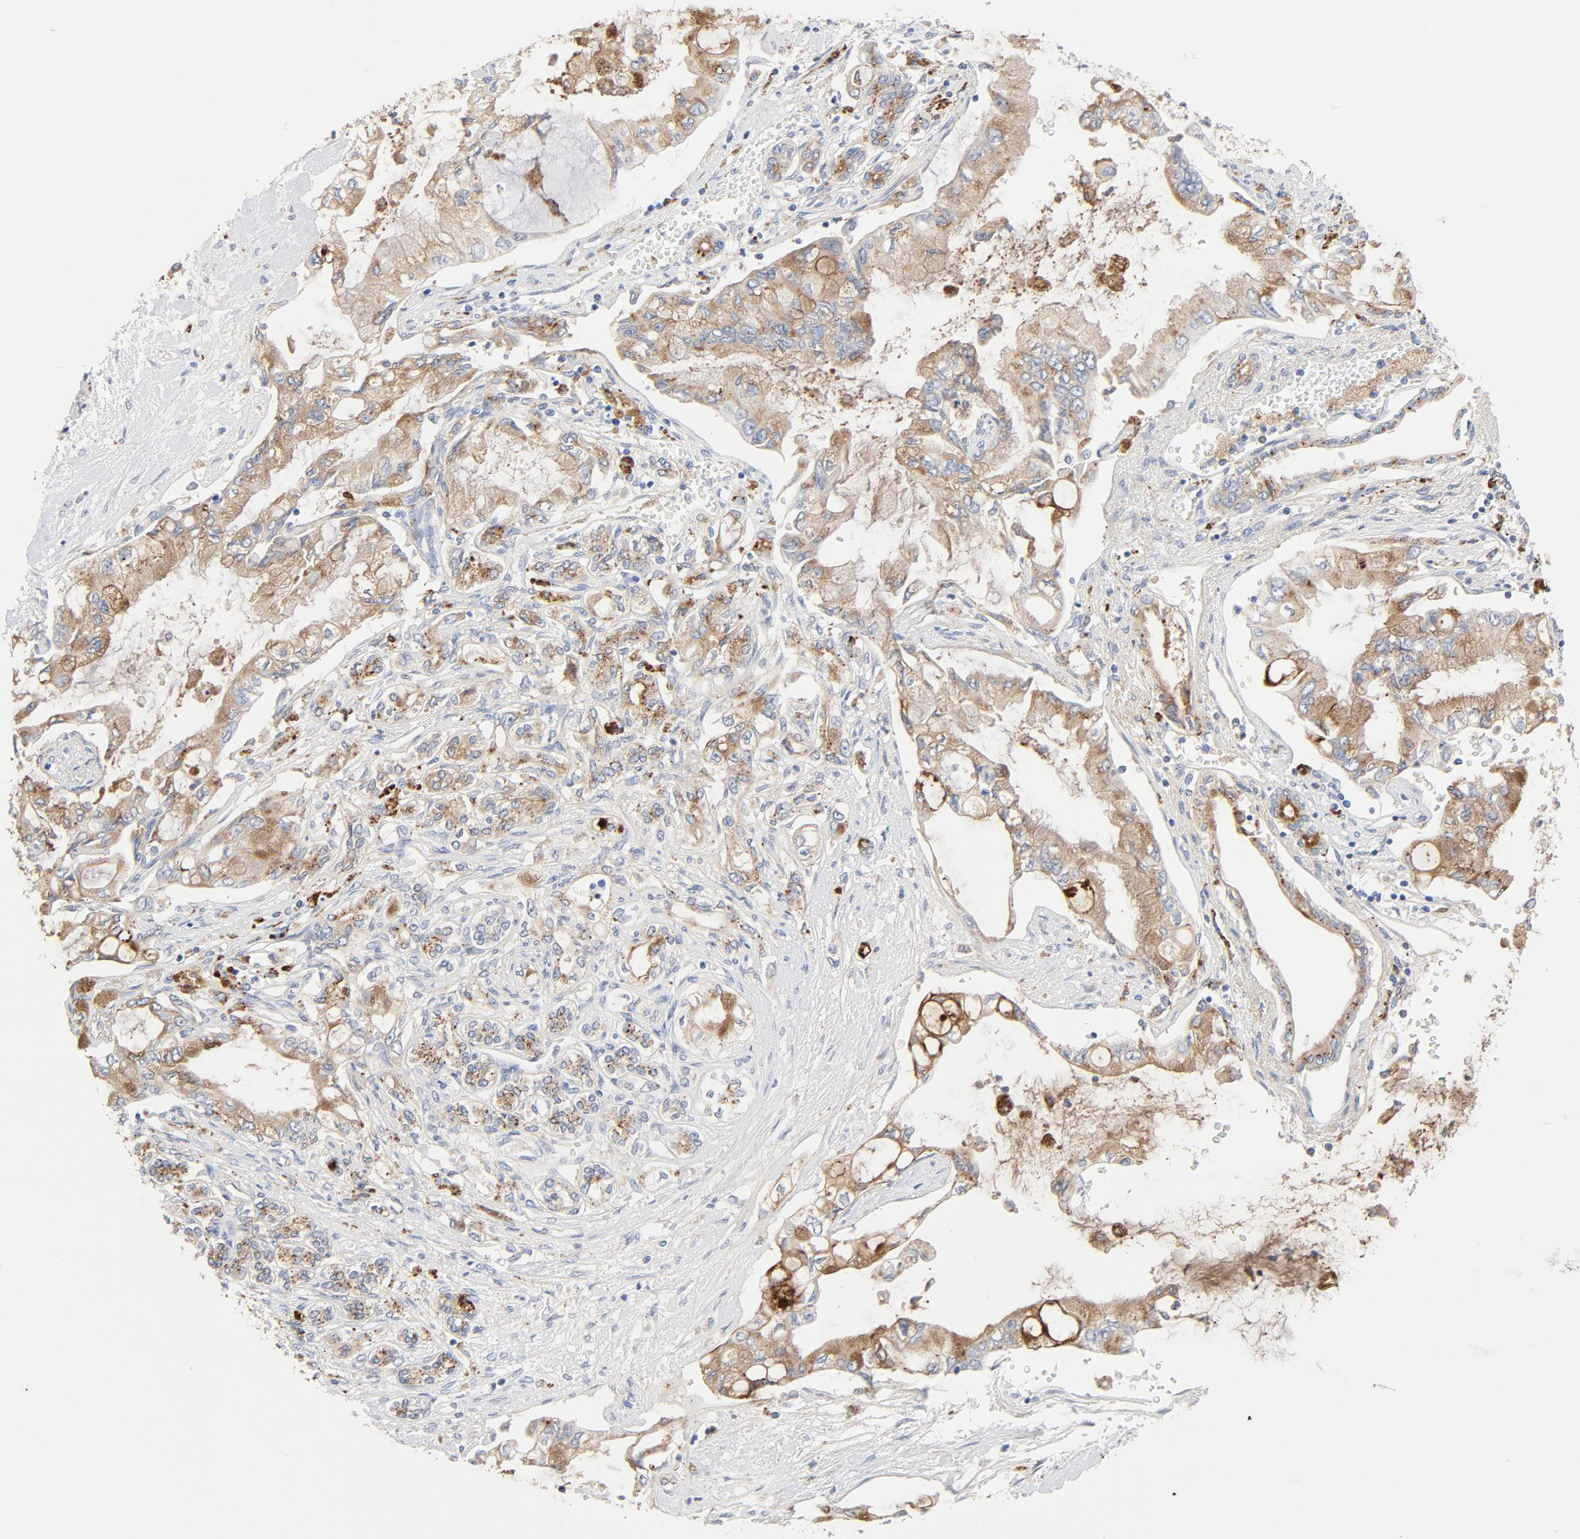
{"staining": {"intensity": "moderate", "quantity": ">75%", "location": "cytoplasmic/membranous"}, "tissue": "pancreatic cancer", "cell_type": "Tumor cells", "image_type": "cancer", "snomed": [{"axis": "morphology", "description": "Adenocarcinoma, NOS"}, {"axis": "topography", "description": "Pancreas"}], "caption": "DAB (3,3'-diaminobenzidine) immunohistochemical staining of human pancreatic adenocarcinoma demonstrates moderate cytoplasmic/membranous protein positivity in about >75% of tumor cells.", "gene": "MAGEB17", "patient": {"sex": "female", "age": 70}}